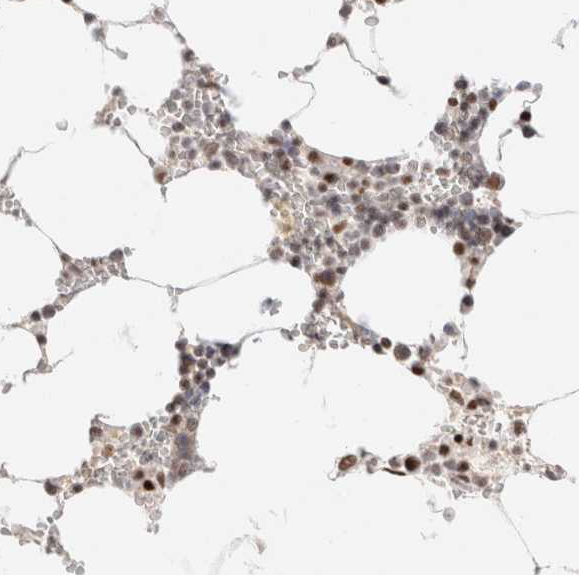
{"staining": {"intensity": "moderate", "quantity": ">75%", "location": "nuclear"}, "tissue": "bone marrow", "cell_type": "Hematopoietic cells", "image_type": "normal", "snomed": [{"axis": "morphology", "description": "Normal tissue, NOS"}, {"axis": "topography", "description": "Bone marrow"}], "caption": "DAB (3,3'-diaminobenzidine) immunohistochemical staining of normal human bone marrow shows moderate nuclear protein expression in about >75% of hematopoietic cells.", "gene": "ZNF282", "patient": {"sex": "male", "age": 70}}